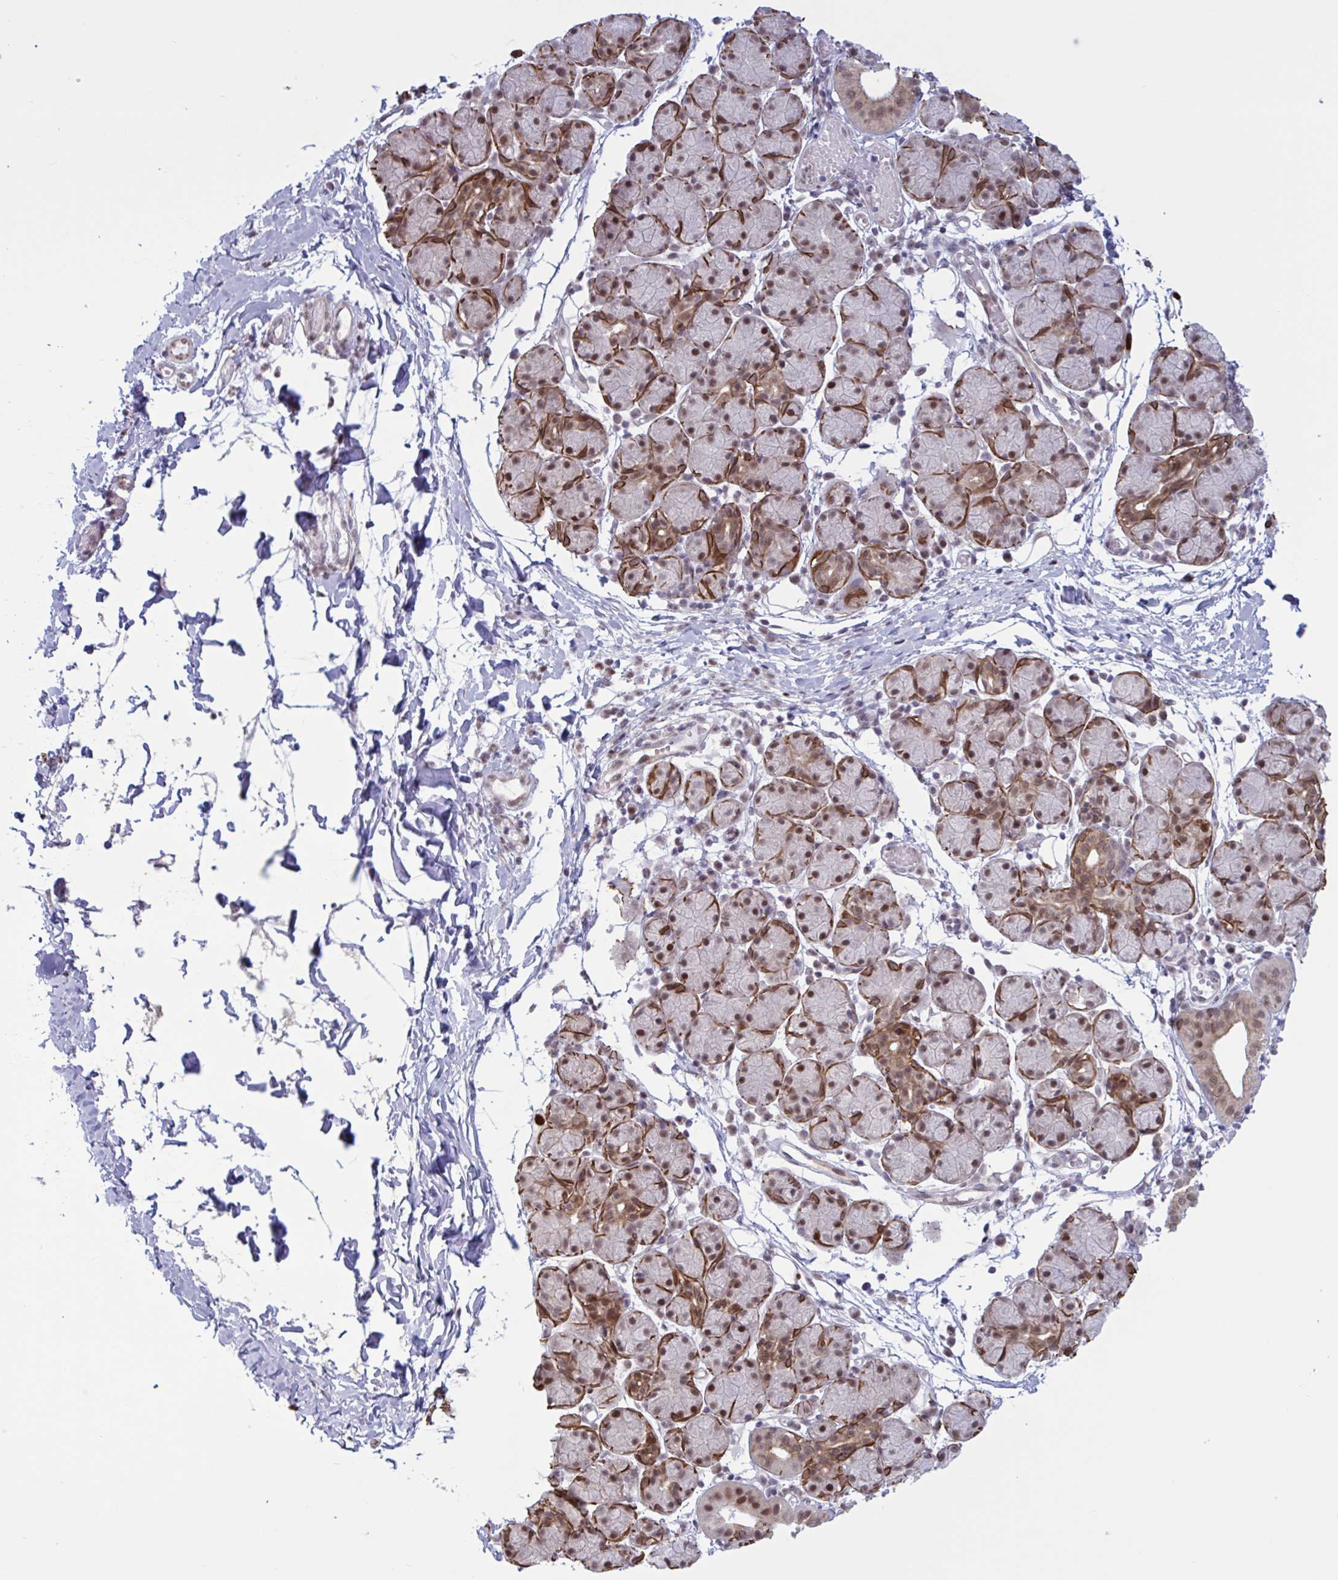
{"staining": {"intensity": "moderate", "quantity": "25%-75%", "location": "nuclear"}, "tissue": "salivary gland", "cell_type": "Glandular cells", "image_type": "normal", "snomed": [{"axis": "morphology", "description": "Normal tissue, NOS"}, {"axis": "morphology", "description": "Inflammation, NOS"}, {"axis": "topography", "description": "Lymph node"}, {"axis": "topography", "description": "Salivary gland"}], "caption": "A high-resolution micrograph shows IHC staining of benign salivary gland, which reveals moderate nuclear staining in approximately 25%-75% of glandular cells.", "gene": "PRMT6", "patient": {"sex": "male", "age": 3}}